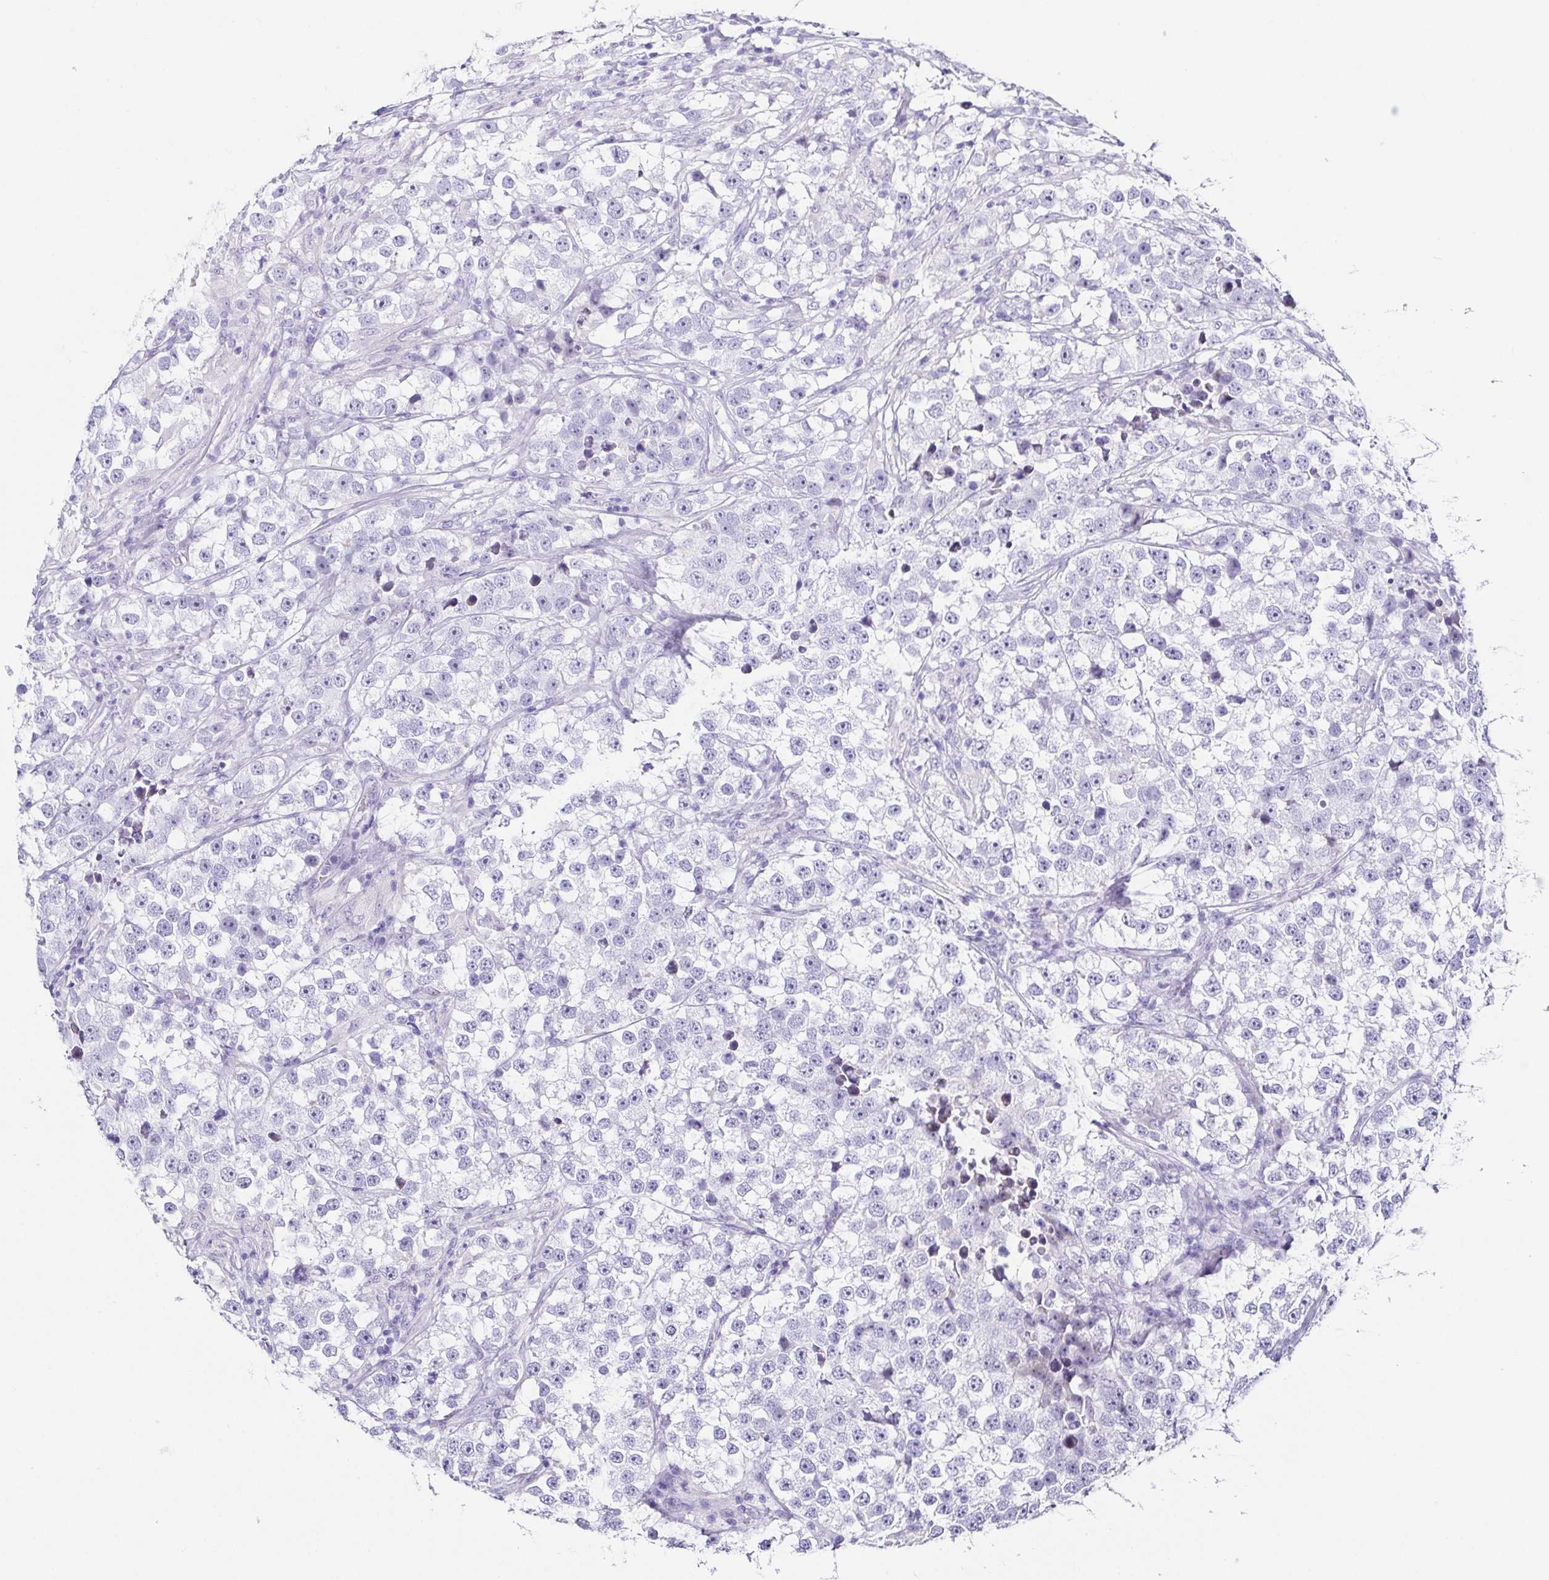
{"staining": {"intensity": "negative", "quantity": "none", "location": "none"}, "tissue": "testis cancer", "cell_type": "Tumor cells", "image_type": "cancer", "snomed": [{"axis": "morphology", "description": "Seminoma, NOS"}, {"axis": "topography", "description": "Testis"}], "caption": "This is a image of immunohistochemistry (IHC) staining of seminoma (testis), which shows no staining in tumor cells.", "gene": "TNNT2", "patient": {"sex": "male", "age": 46}}